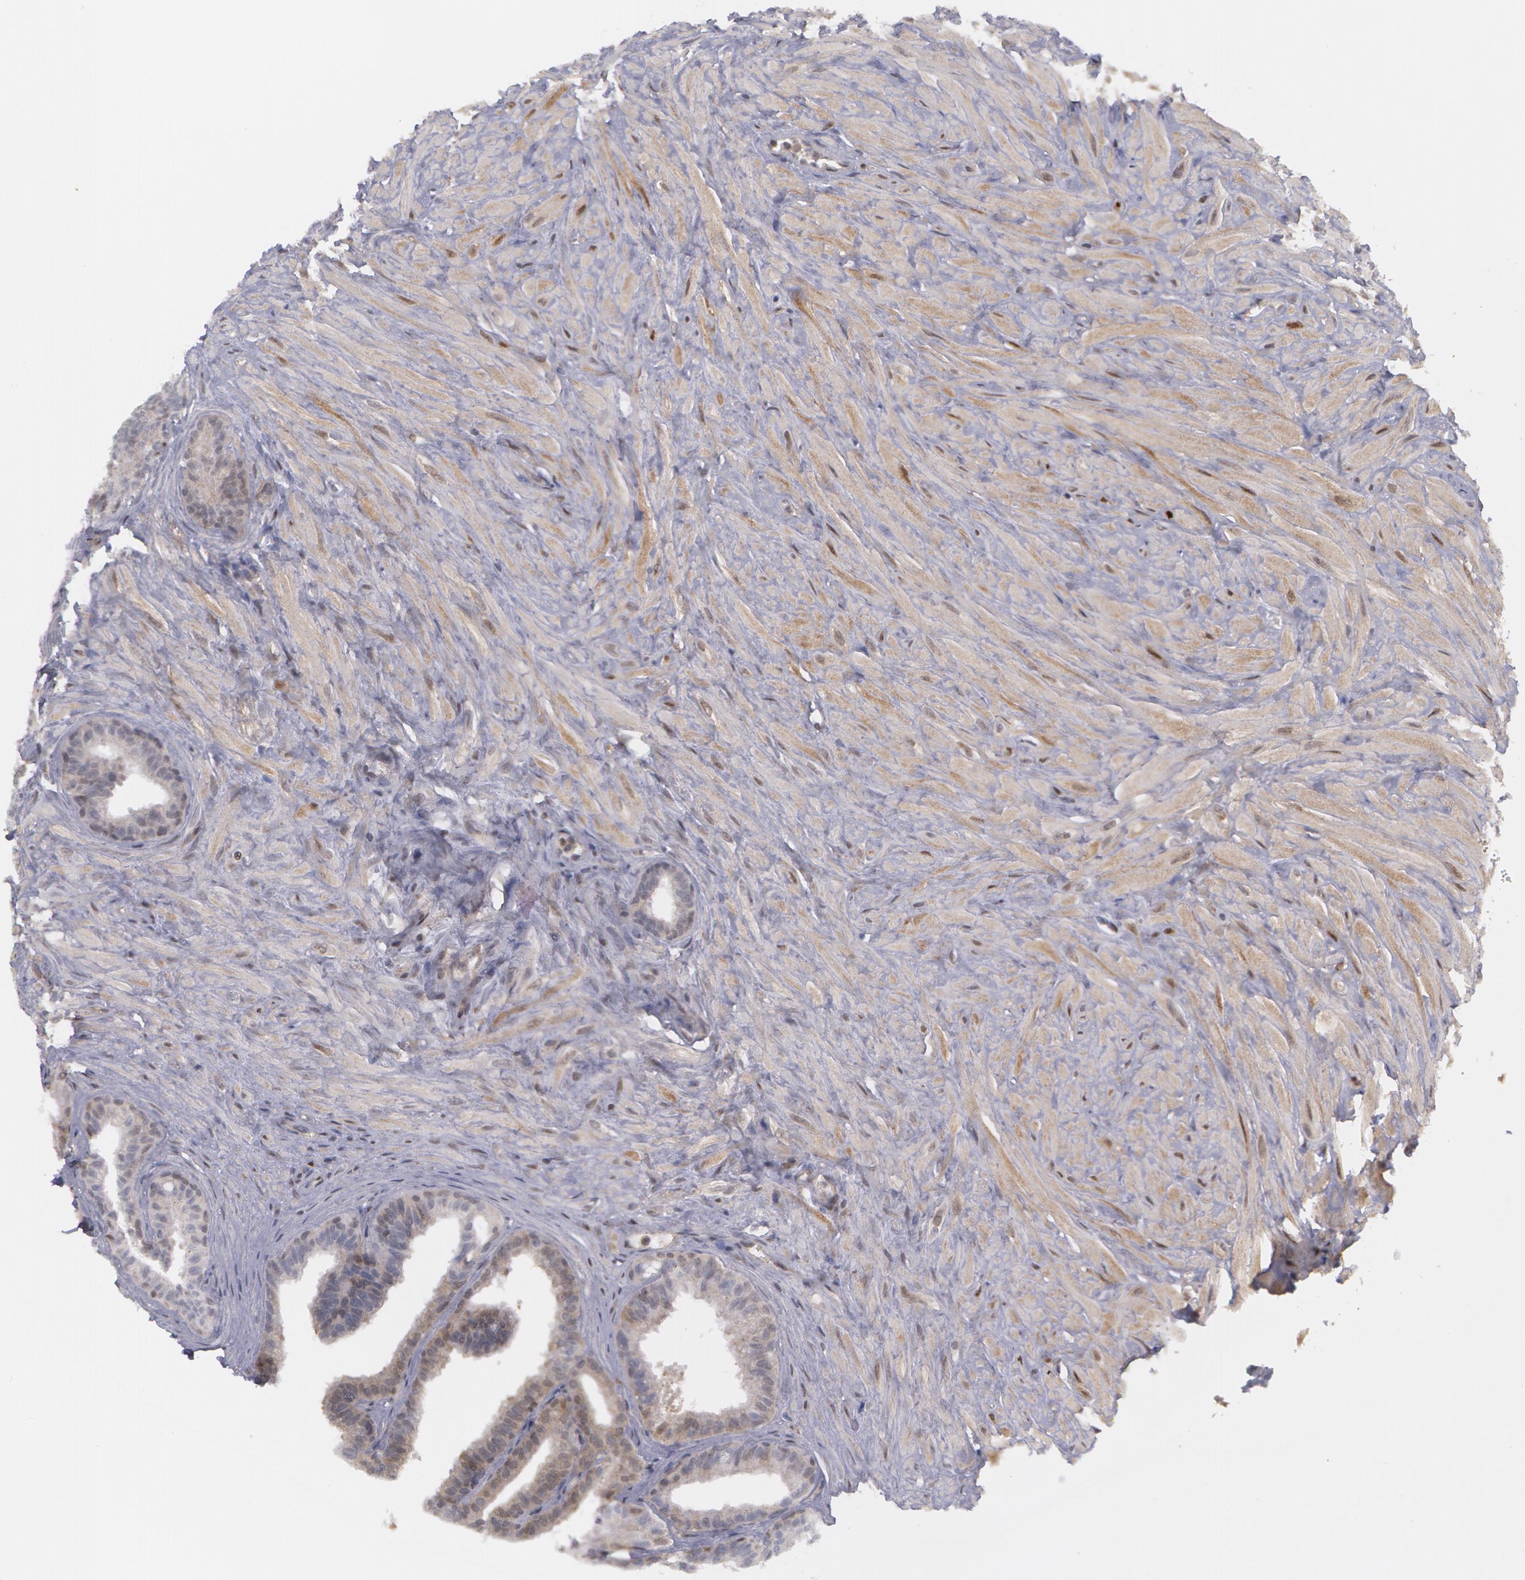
{"staining": {"intensity": "moderate", "quantity": "25%-75%", "location": "cytoplasmic/membranous,nuclear"}, "tissue": "seminal vesicle", "cell_type": "Glandular cells", "image_type": "normal", "snomed": [{"axis": "morphology", "description": "Normal tissue, NOS"}, {"axis": "topography", "description": "Seminal veicle"}], "caption": "Seminal vesicle stained with DAB (3,3'-diaminobenzidine) immunohistochemistry (IHC) demonstrates medium levels of moderate cytoplasmic/membranous,nuclear positivity in approximately 25%-75% of glandular cells. (DAB IHC, brown staining for protein, blue staining for nuclei).", "gene": "TXNRD1", "patient": {"sex": "male", "age": 26}}